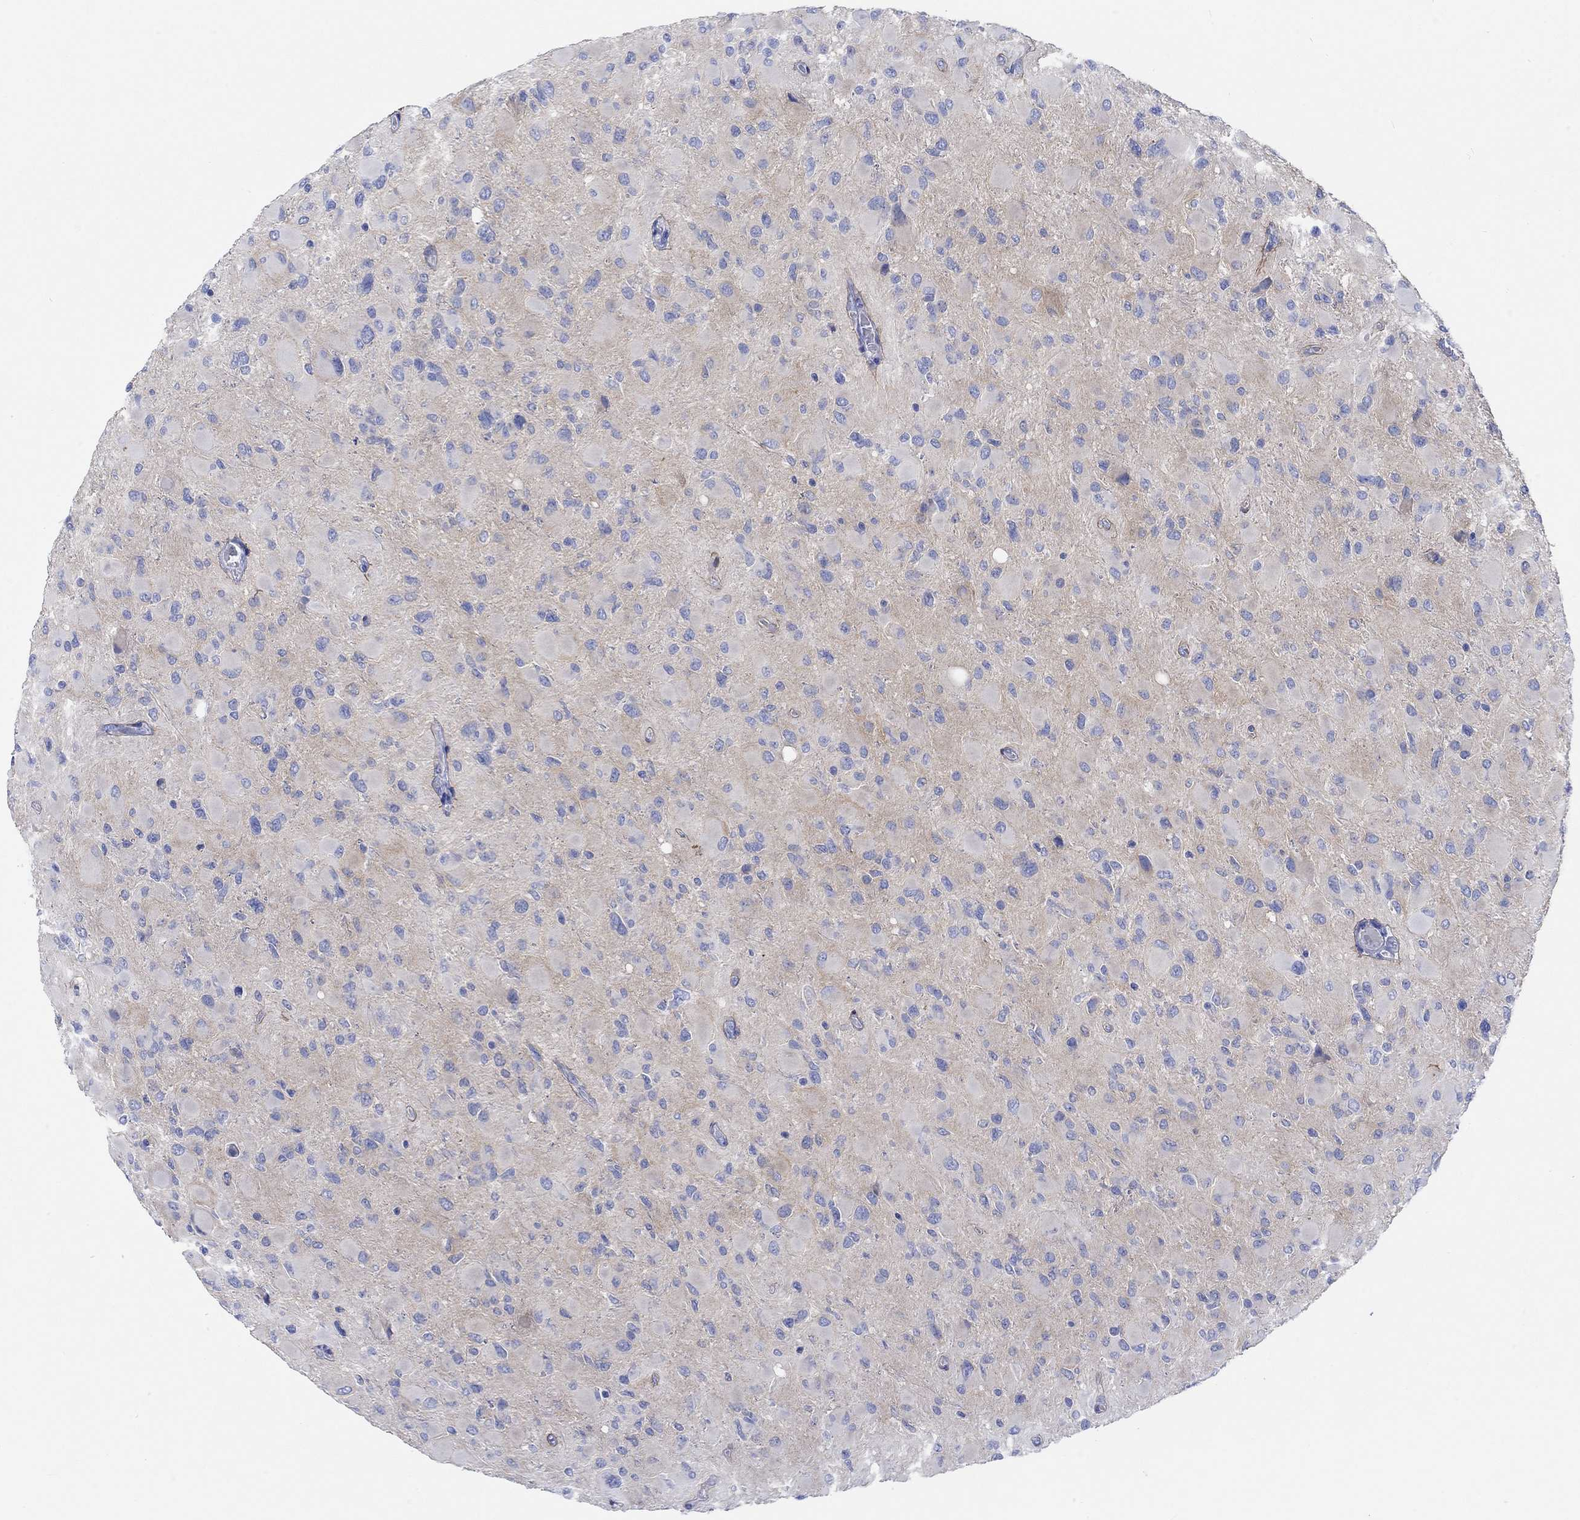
{"staining": {"intensity": "negative", "quantity": "none", "location": "none"}, "tissue": "glioma", "cell_type": "Tumor cells", "image_type": "cancer", "snomed": [{"axis": "morphology", "description": "Glioma, malignant, High grade"}, {"axis": "topography", "description": "Cerebral cortex"}], "caption": "Immunohistochemistry (IHC) photomicrograph of human glioma stained for a protein (brown), which shows no positivity in tumor cells.", "gene": "REEP6", "patient": {"sex": "female", "age": 36}}